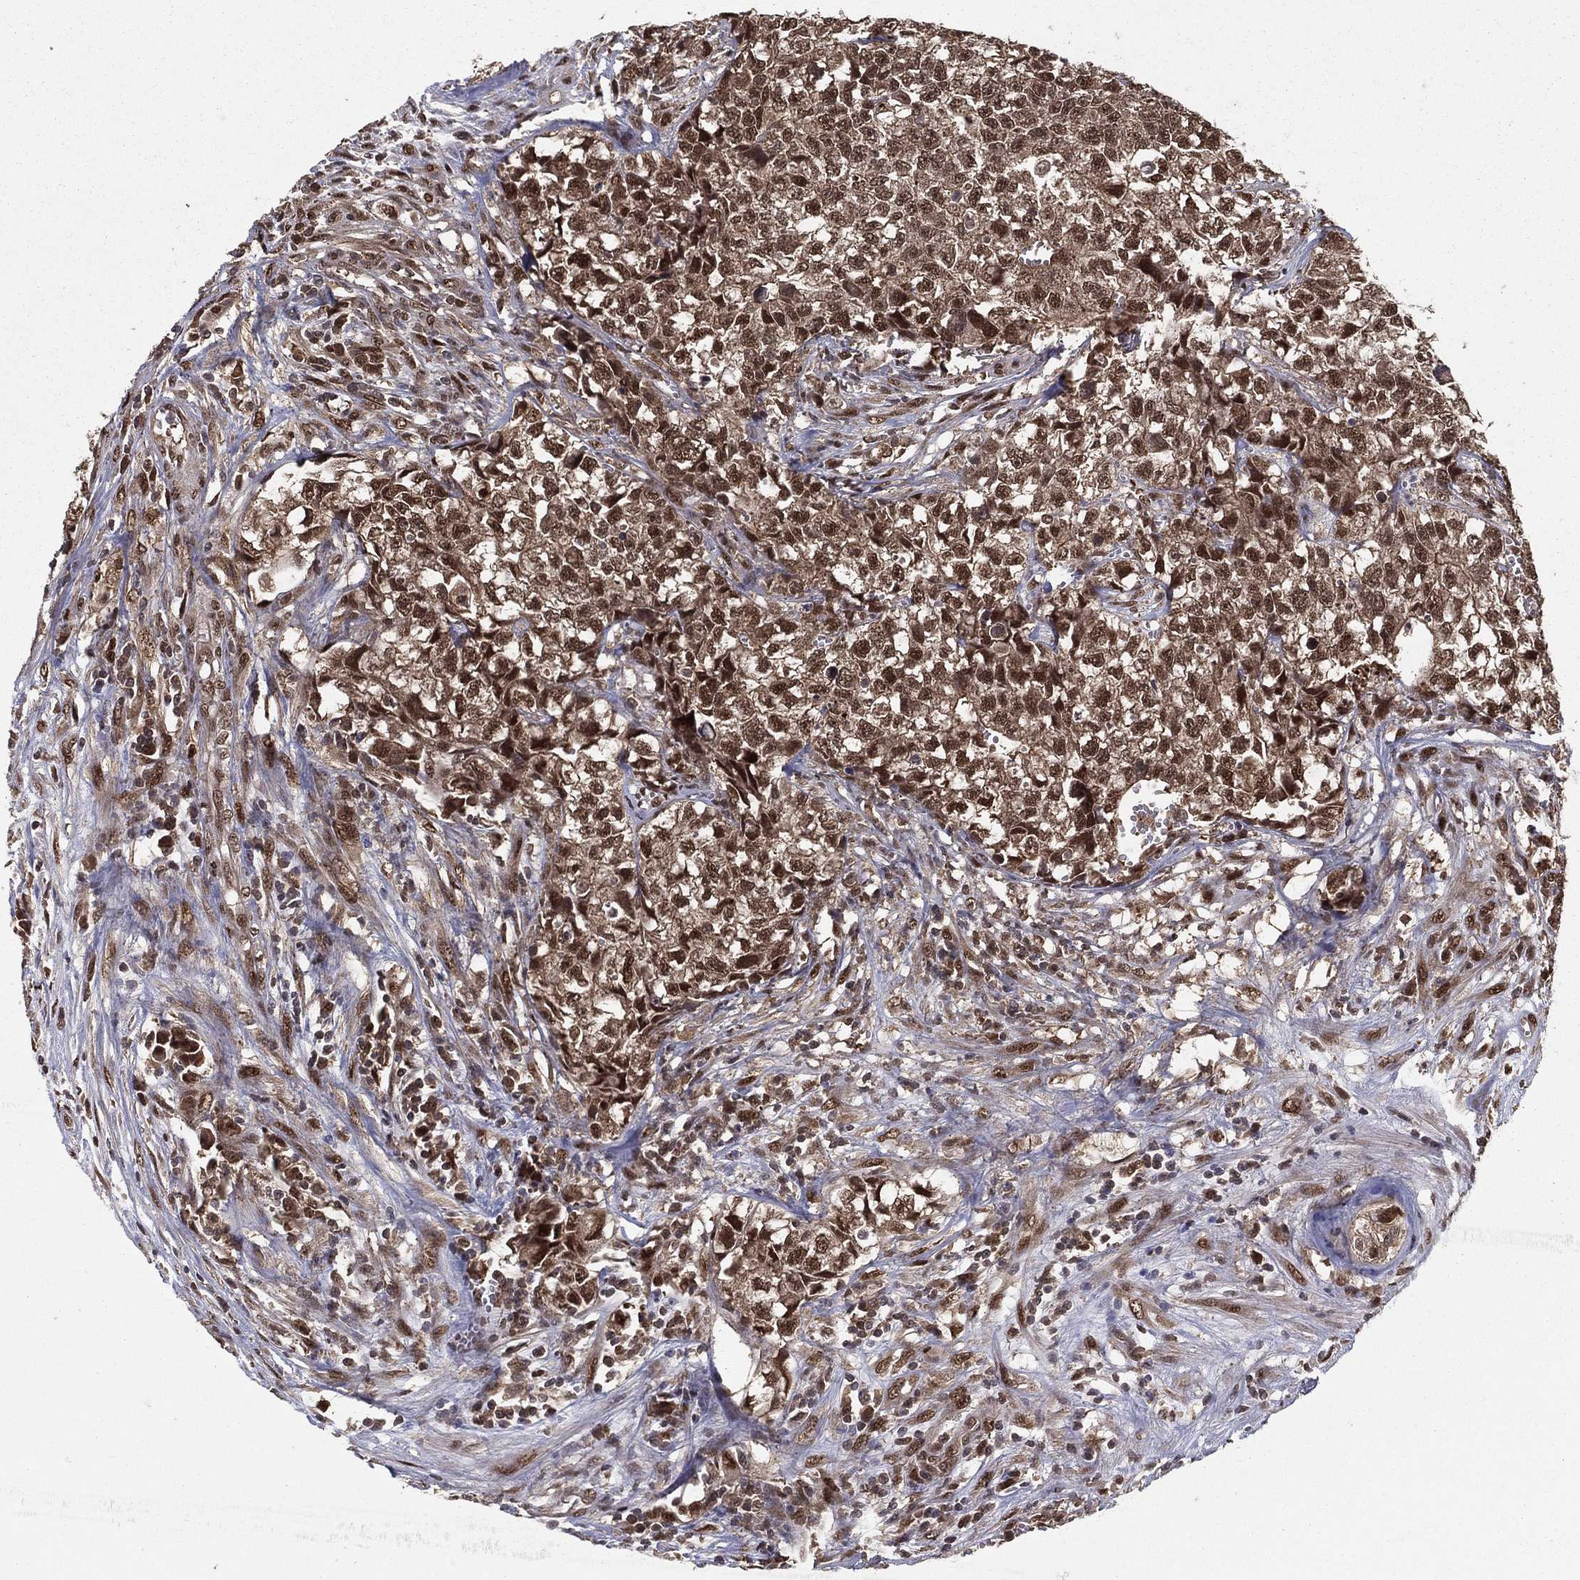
{"staining": {"intensity": "moderate", "quantity": ">75%", "location": "cytoplasmic/membranous,nuclear"}, "tissue": "testis cancer", "cell_type": "Tumor cells", "image_type": "cancer", "snomed": [{"axis": "morphology", "description": "Seminoma, NOS"}, {"axis": "morphology", "description": "Carcinoma, Embryonal, NOS"}, {"axis": "topography", "description": "Testis"}], "caption": "Brown immunohistochemical staining in human testis cancer displays moderate cytoplasmic/membranous and nuclear staining in approximately >75% of tumor cells.", "gene": "CARM1", "patient": {"sex": "male", "age": 22}}